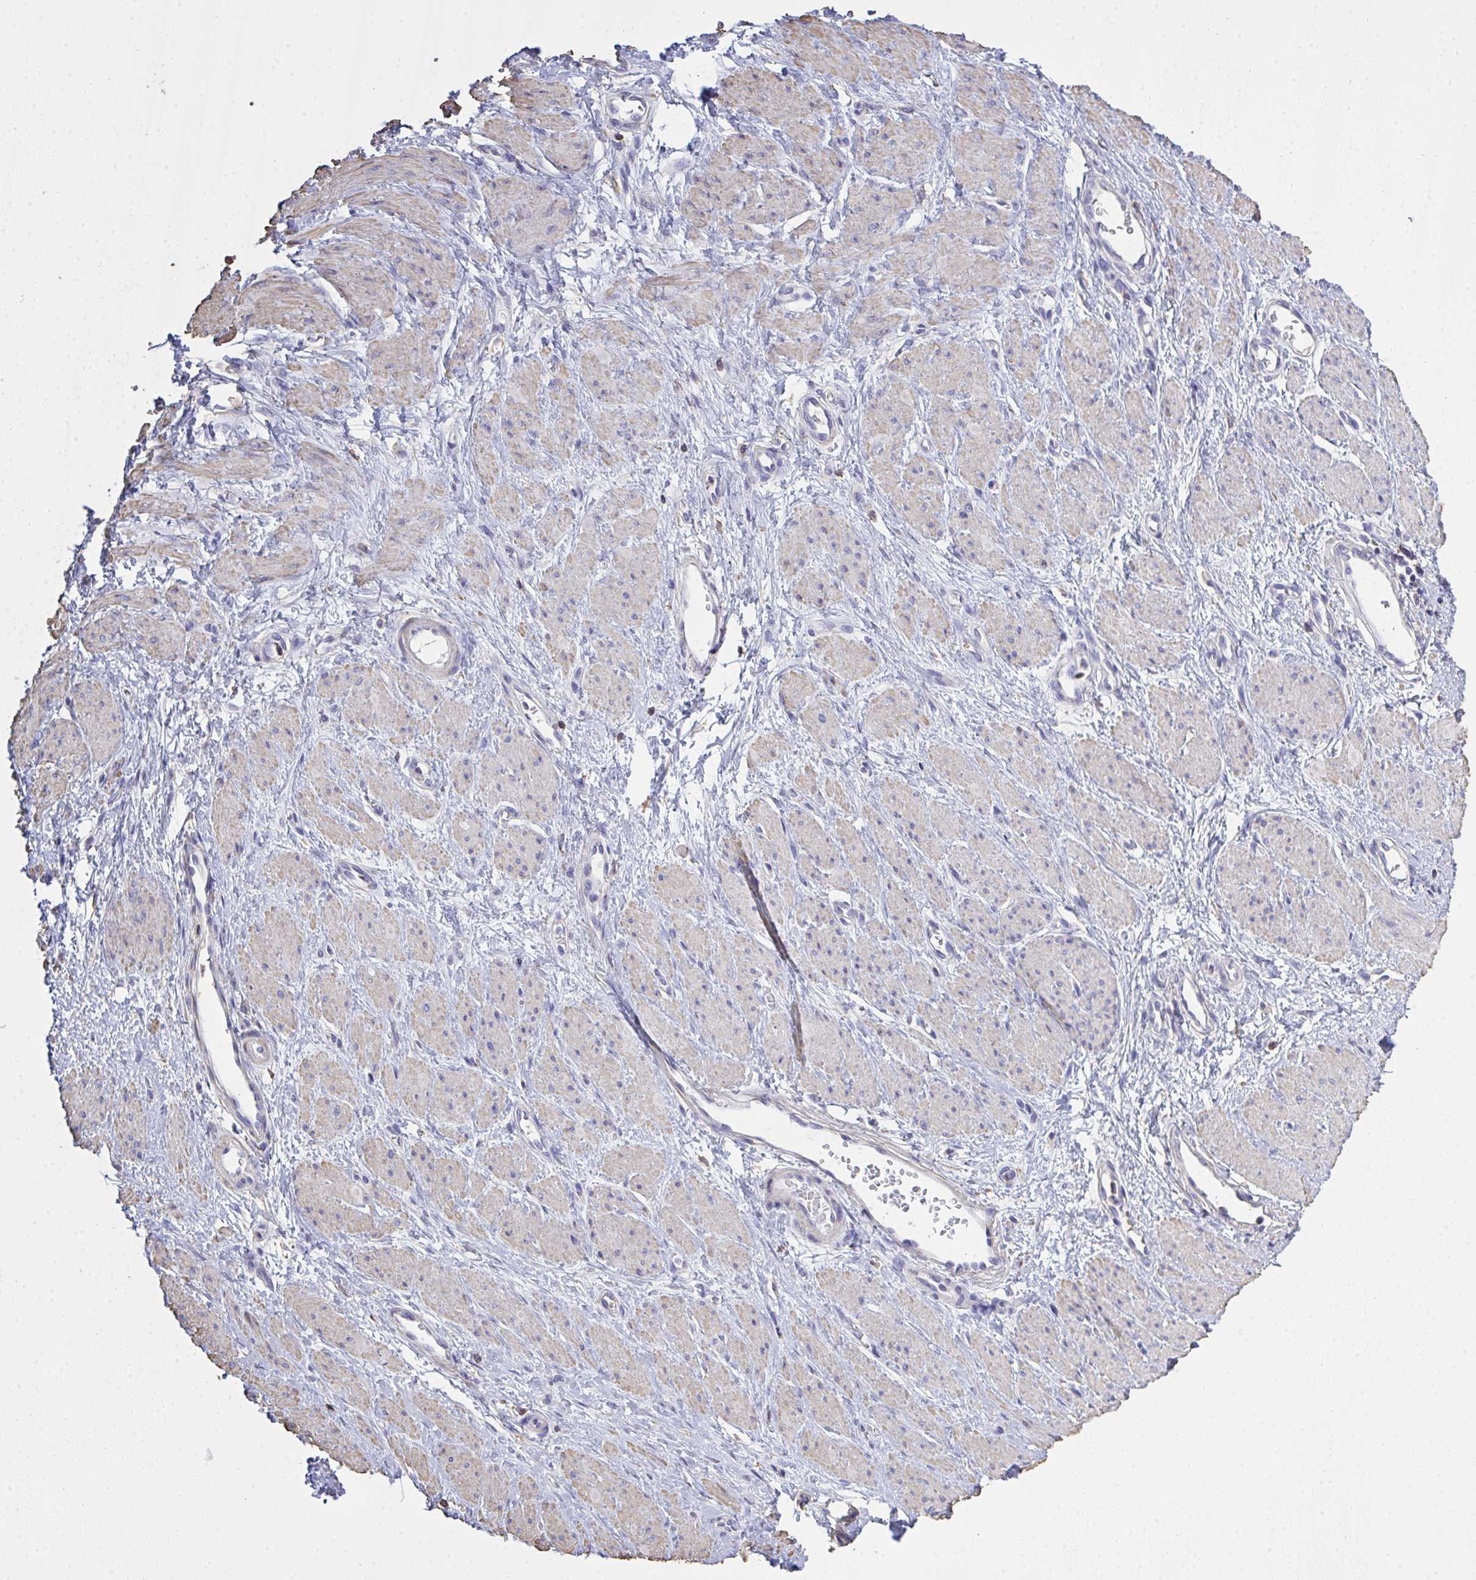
{"staining": {"intensity": "weak", "quantity": "25%-75%", "location": "cytoplasmic/membranous"}, "tissue": "smooth muscle", "cell_type": "Smooth muscle cells", "image_type": "normal", "snomed": [{"axis": "morphology", "description": "Normal tissue, NOS"}, {"axis": "topography", "description": "Smooth muscle"}, {"axis": "topography", "description": "Uterus"}], "caption": "Smooth muscle cells exhibit low levels of weak cytoplasmic/membranous expression in approximately 25%-75% of cells in normal human smooth muscle. The protein of interest is shown in brown color, while the nuclei are stained blue.", "gene": "IL23R", "patient": {"sex": "female", "age": 39}}